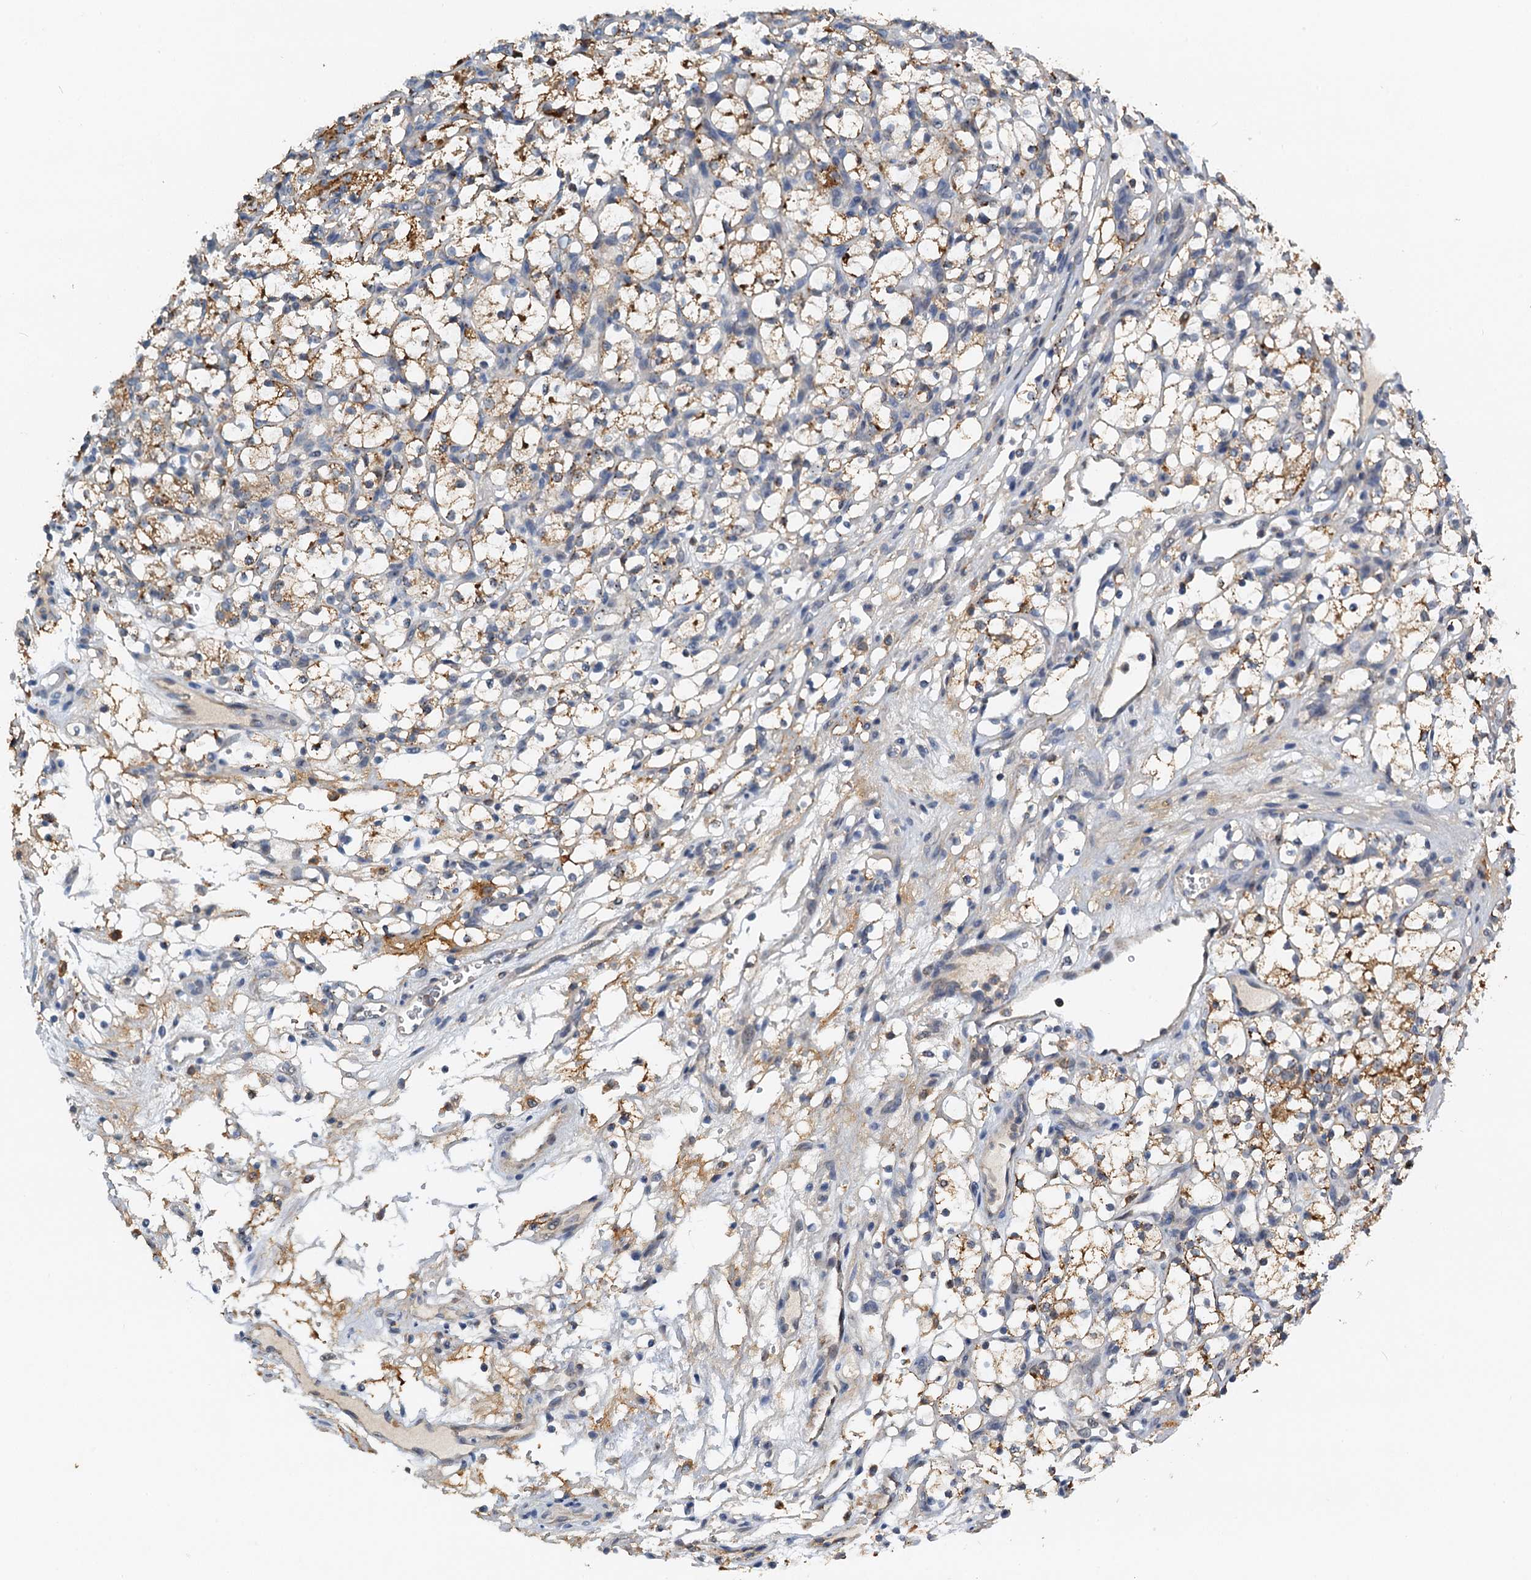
{"staining": {"intensity": "moderate", "quantity": "25%-75%", "location": "cytoplasmic/membranous"}, "tissue": "renal cancer", "cell_type": "Tumor cells", "image_type": "cancer", "snomed": [{"axis": "morphology", "description": "Adenocarcinoma, NOS"}, {"axis": "topography", "description": "Kidney"}], "caption": "A brown stain shows moderate cytoplasmic/membranous expression of a protein in renal cancer (adenocarcinoma) tumor cells.", "gene": "ZNF606", "patient": {"sex": "female", "age": 69}}